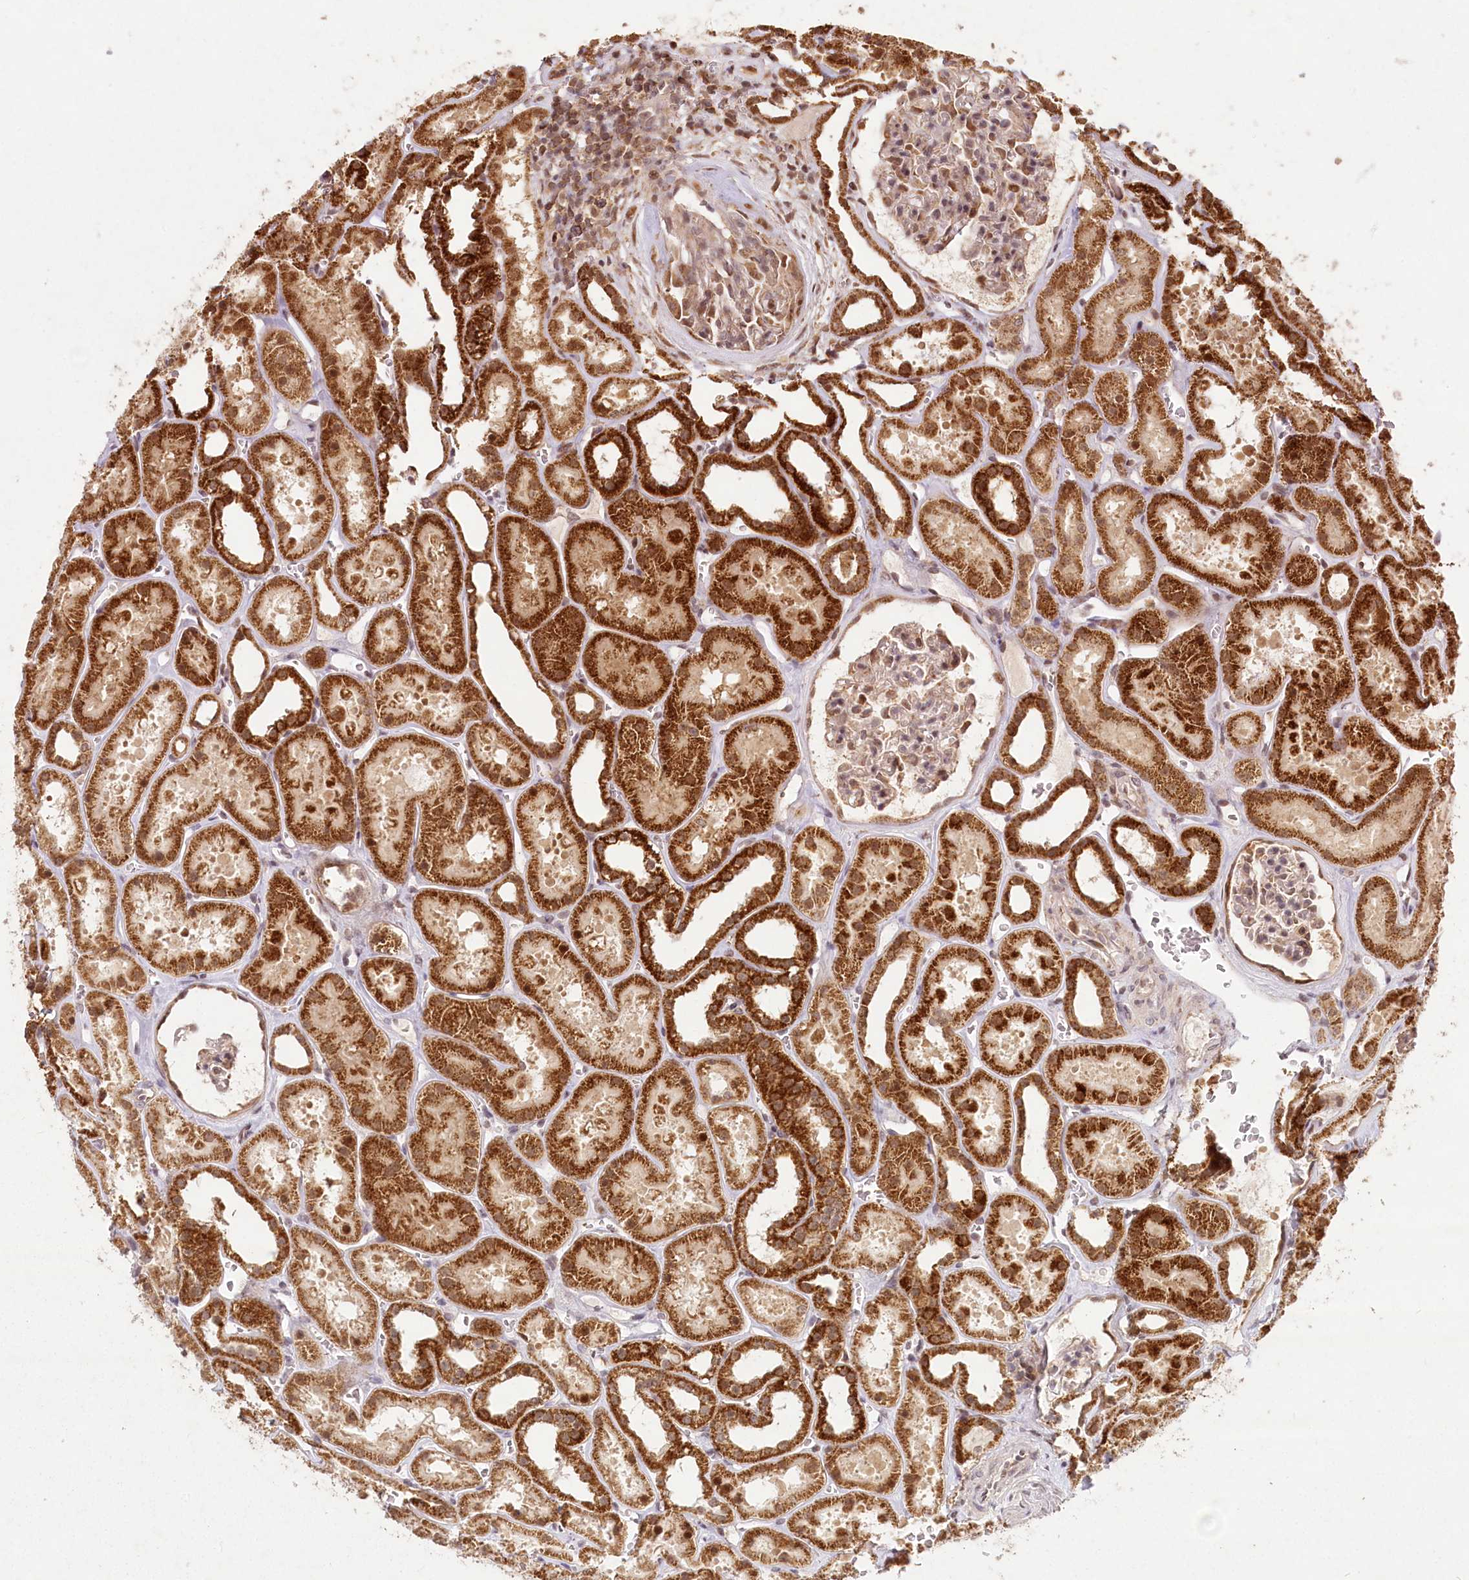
{"staining": {"intensity": "moderate", "quantity": "25%-75%", "location": "cytoplasmic/membranous,nuclear"}, "tissue": "kidney", "cell_type": "Cells in glomeruli", "image_type": "normal", "snomed": [{"axis": "morphology", "description": "Normal tissue, NOS"}, {"axis": "topography", "description": "Kidney"}], "caption": "Protein expression by immunohistochemistry shows moderate cytoplasmic/membranous,nuclear expression in approximately 25%-75% of cells in glomeruli in normal kidney. Ihc stains the protein in brown and the nuclei are stained blue.", "gene": "MICU1", "patient": {"sex": "female", "age": 41}}